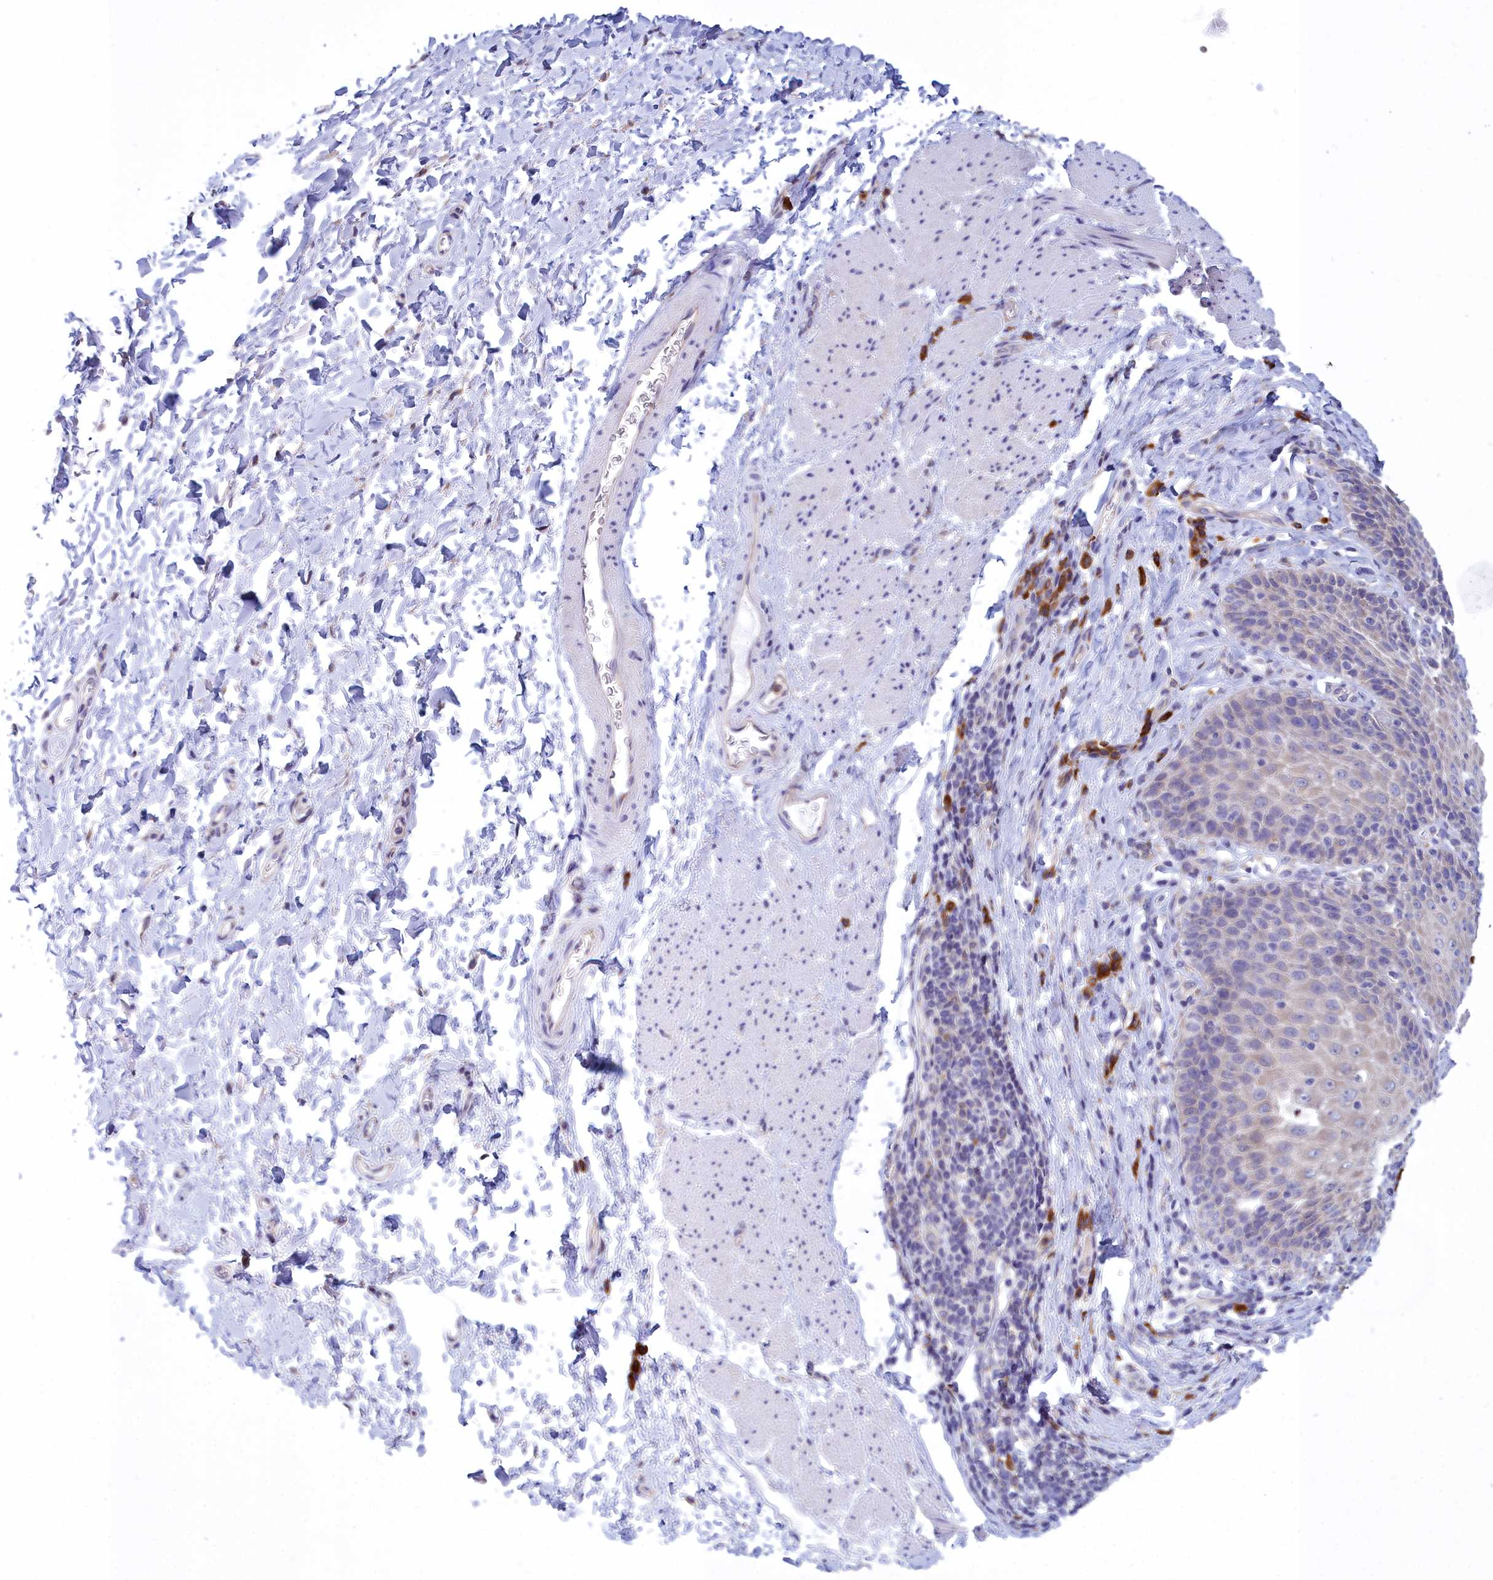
{"staining": {"intensity": "moderate", "quantity": "<25%", "location": "cytoplasmic/membranous"}, "tissue": "esophagus", "cell_type": "Squamous epithelial cells", "image_type": "normal", "snomed": [{"axis": "morphology", "description": "Normal tissue, NOS"}, {"axis": "topography", "description": "Esophagus"}], "caption": "Brown immunohistochemical staining in benign human esophagus reveals moderate cytoplasmic/membranous staining in about <25% of squamous epithelial cells.", "gene": "HM13", "patient": {"sex": "female", "age": 61}}